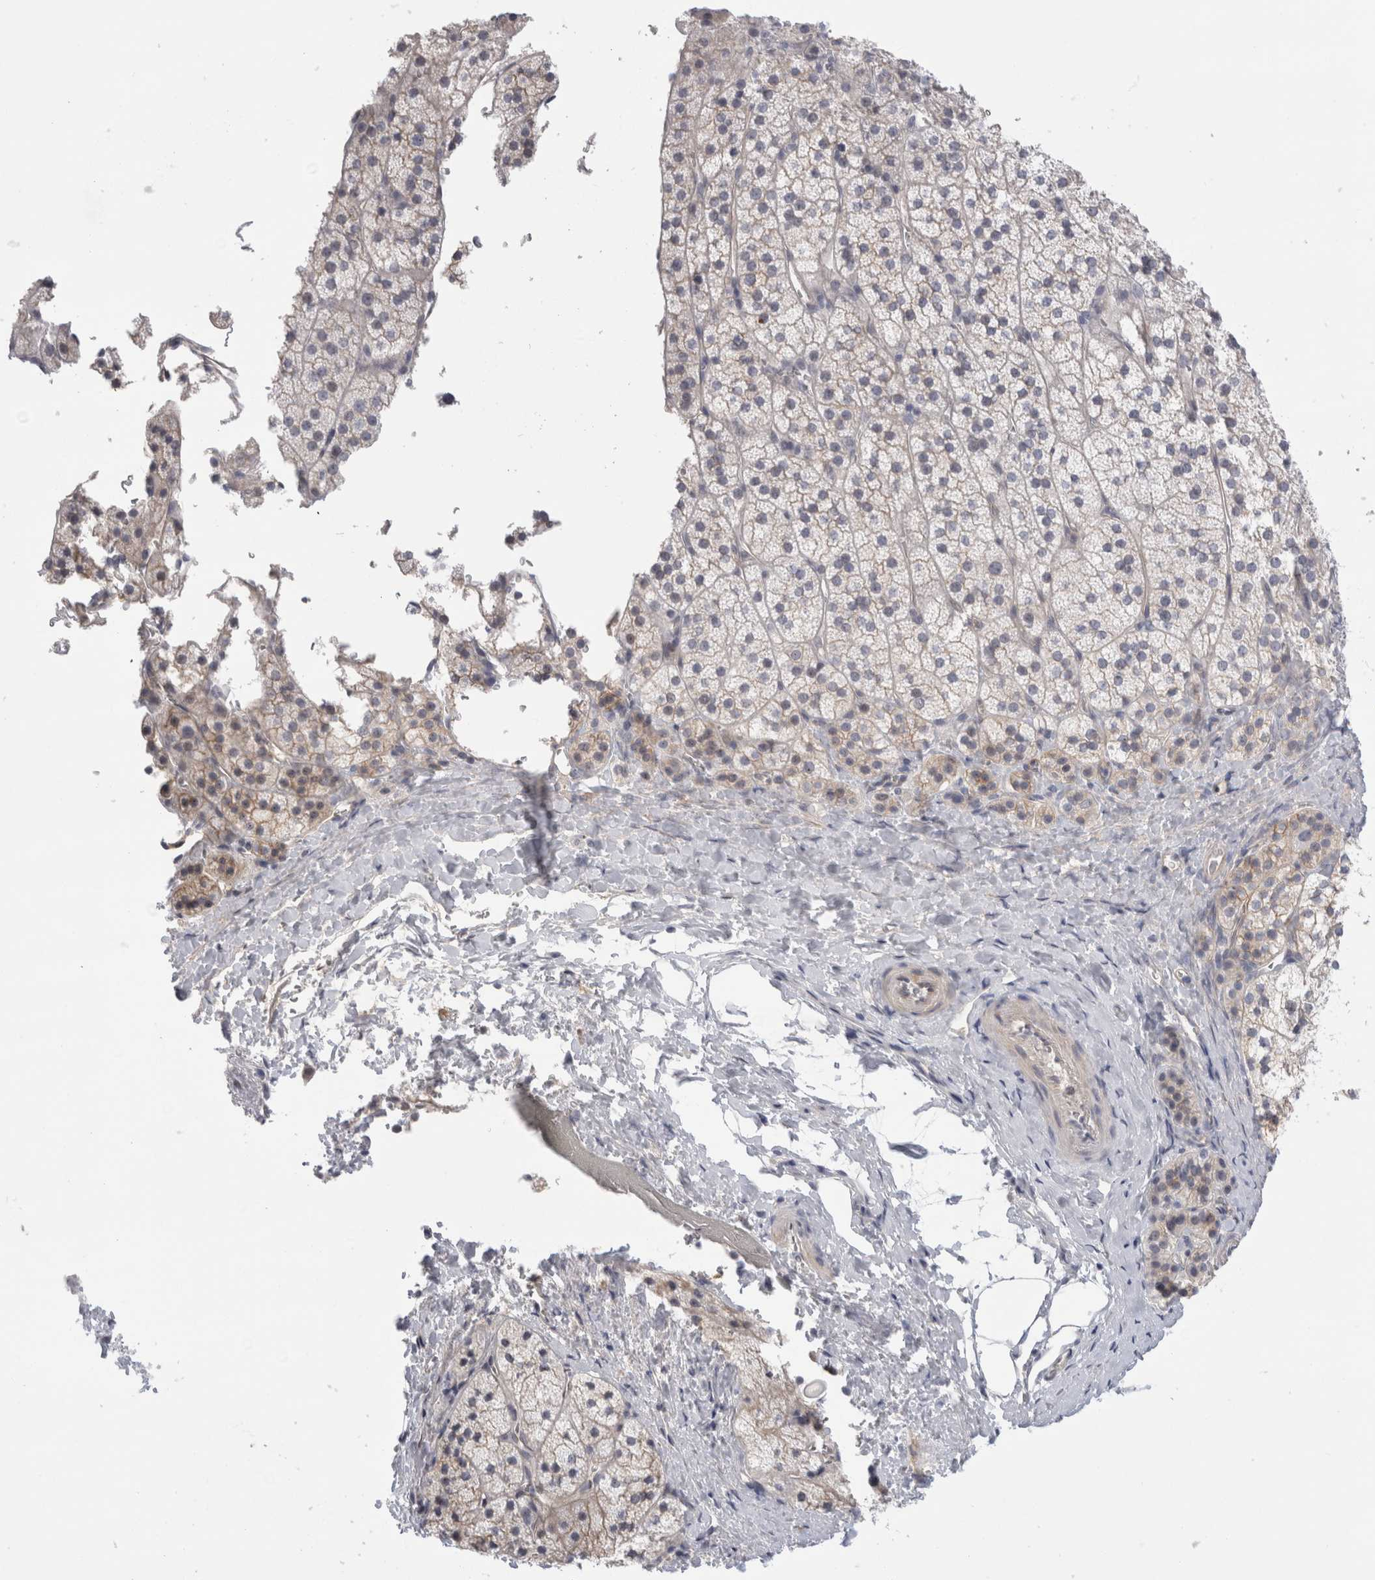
{"staining": {"intensity": "weak", "quantity": "25%-75%", "location": "cytoplasmic/membranous"}, "tissue": "adrenal gland", "cell_type": "Glandular cells", "image_type": "normal", "snomed": [{"axis": "morphology", "description": "Normal tissue, NOS"}, {"axis": "topography", "description": "Adrenal gland"}], "caption": "Unremarkable adrenal gland shows weak cytoplasmic/membranous positivity in about 25%-75% of glandular cells, visualized by immunohistochemistry.", "gene": "VANGL1", "patient": {"sex": "female", "age": 44}}